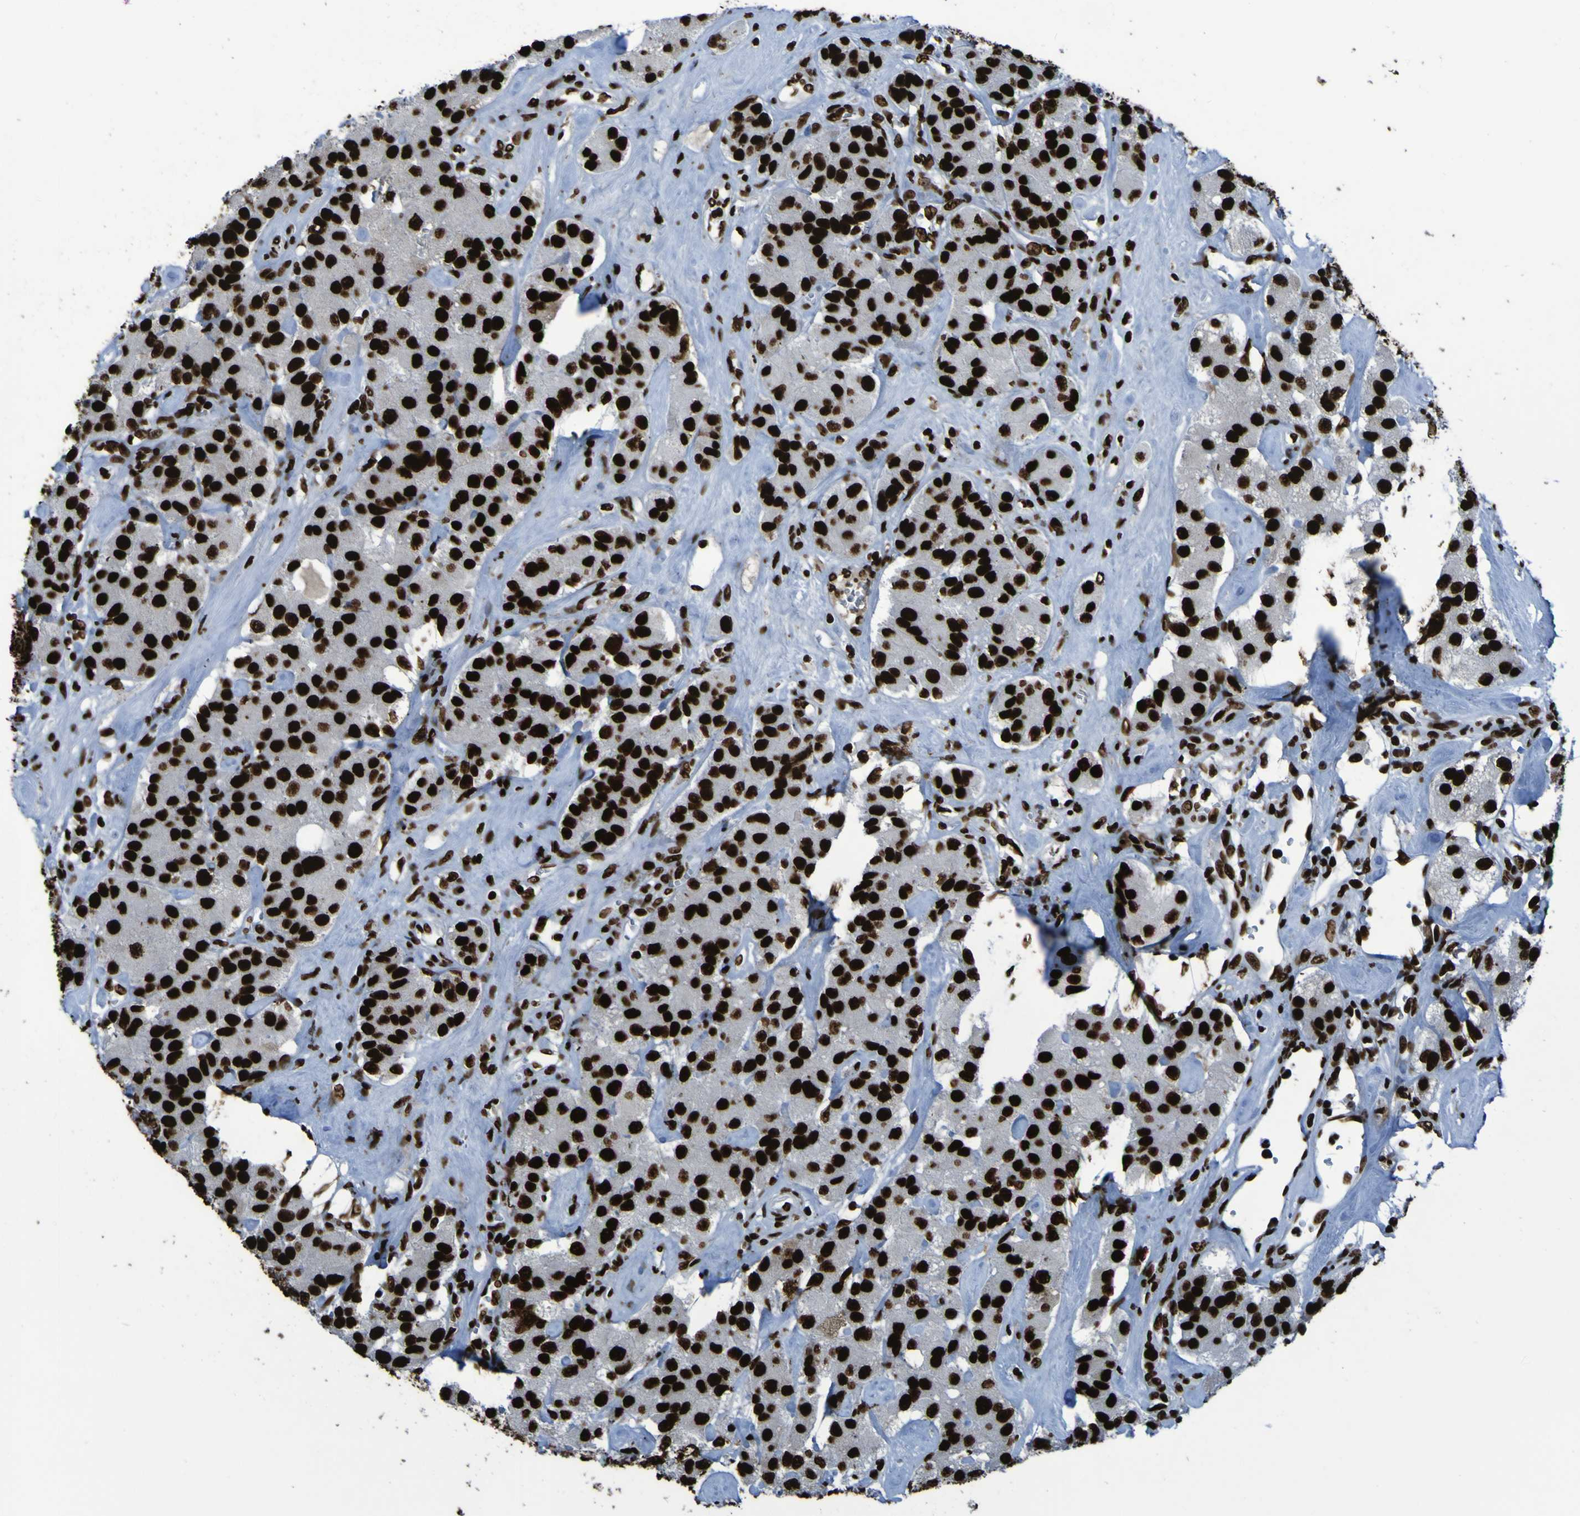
{"staining": {"intensity": "strong", "quantity": ">75%", "location": "nuclear"}, "tissue": "carcinoid", "cell_type": "Tumor cells", "image_type": "cancer", "snomed": [{"axis": "morphology", "description": "Carcinoid, malignant, NOS"}, {"axis": "topography", "description": "Pancreas"}], "caption": "A brown stain labels strong nuclear staining of a protein in malignant carcinoid tumor cells. (DAB = brown stain, brightfield microscopy at high magnification).", "gene": "NPM1", "patient": {"sex": "male", "age": 41}}